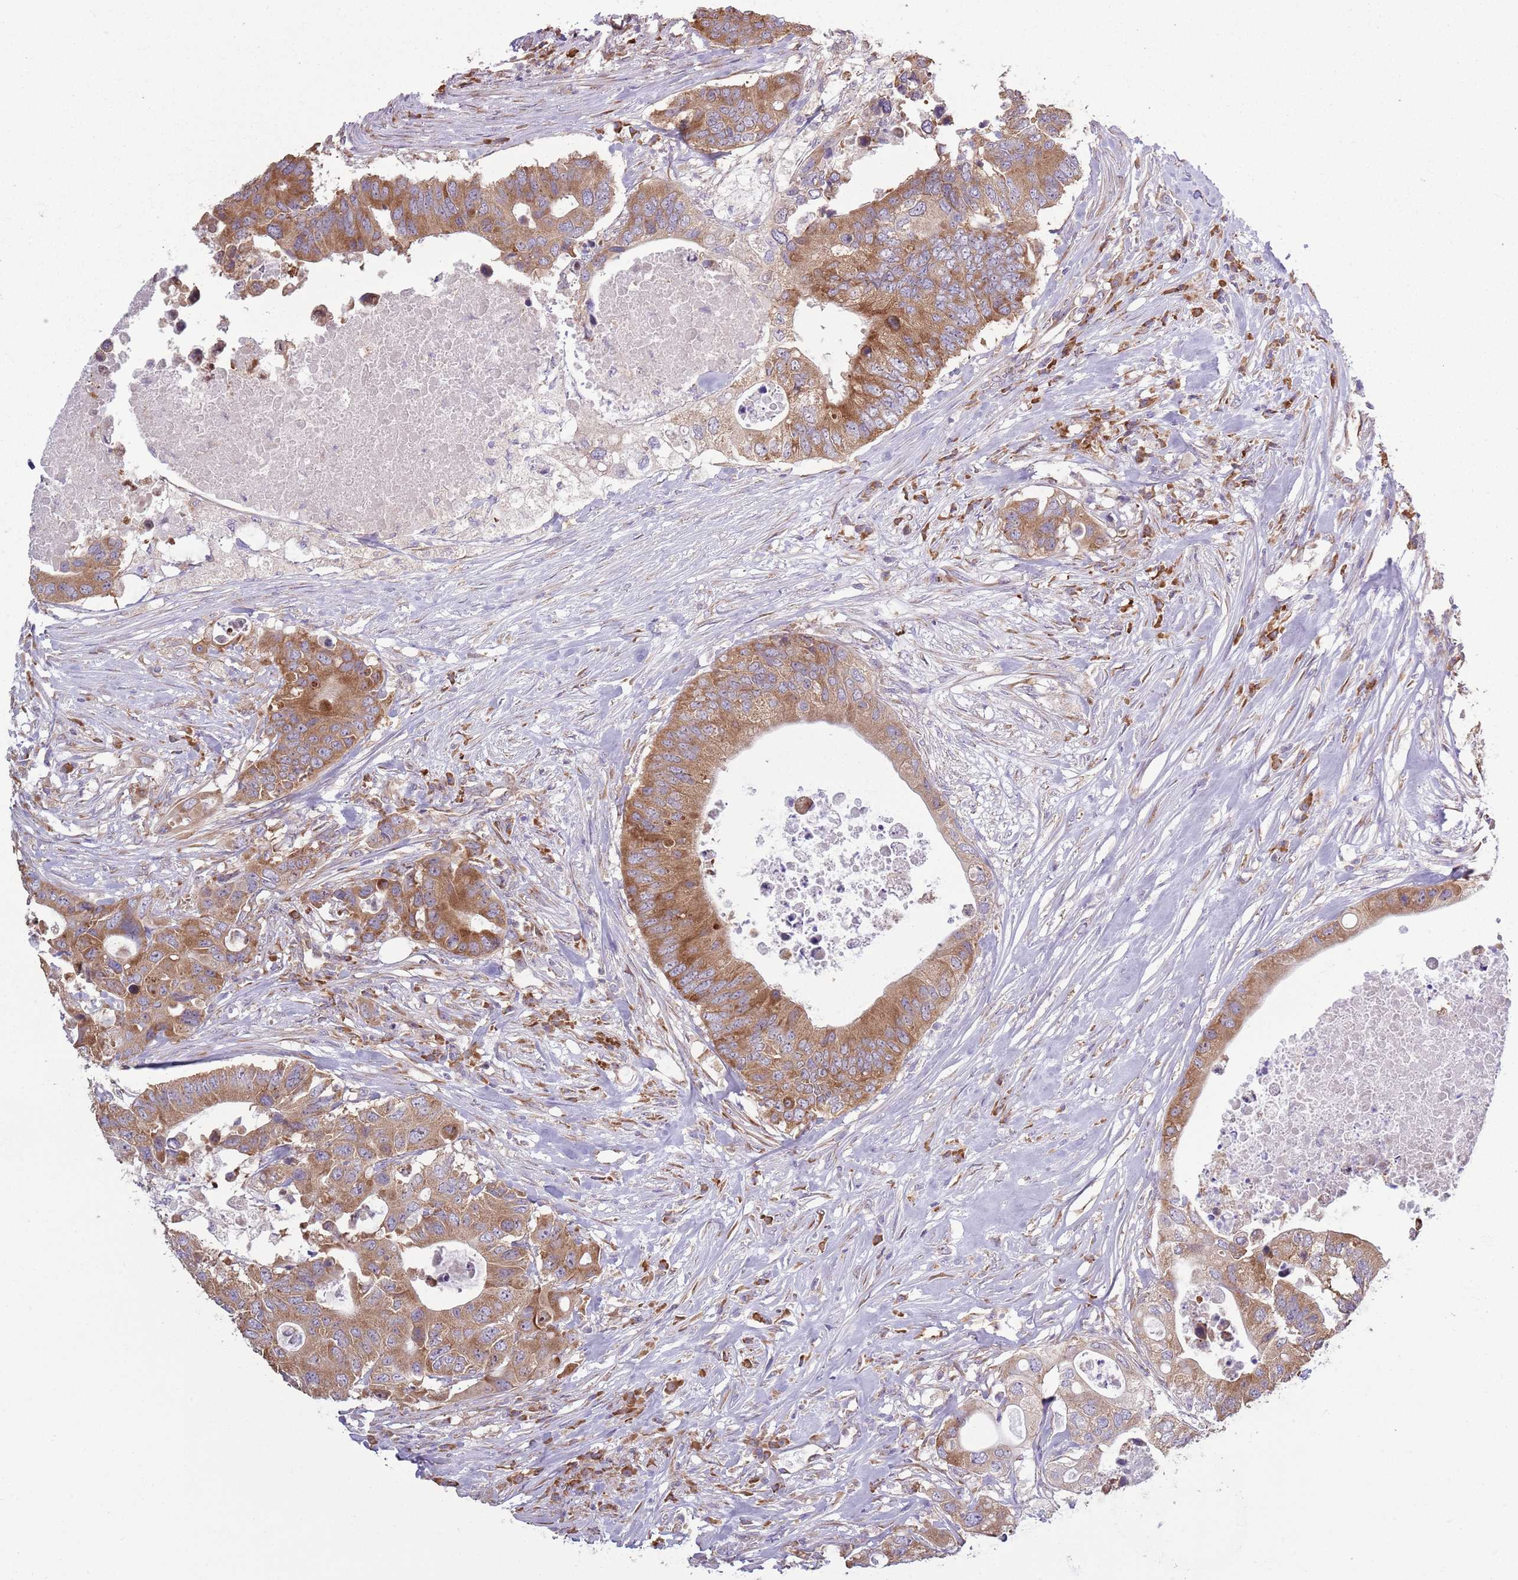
{"staining": {"intensity": "moderate", "quantity": ">75%", "location": "cytoplasmic/membranous"}, "tissue": "colorectal cancer", "cell_type": "Tumor cells", "image_type": "cancer", "snomed": [{"axis": "morphology", "description": "Adenocarcinoma, NOS"}, {"axis": "topography", "description": "Colon"}], "caption": "Colorectal cancer stained for a protein displays moderate cytoplasmic/membranous positivity in tumor cells.", "gene": "RPL17-C18orf32", "patient": {"sex": "male", "age": 71}}